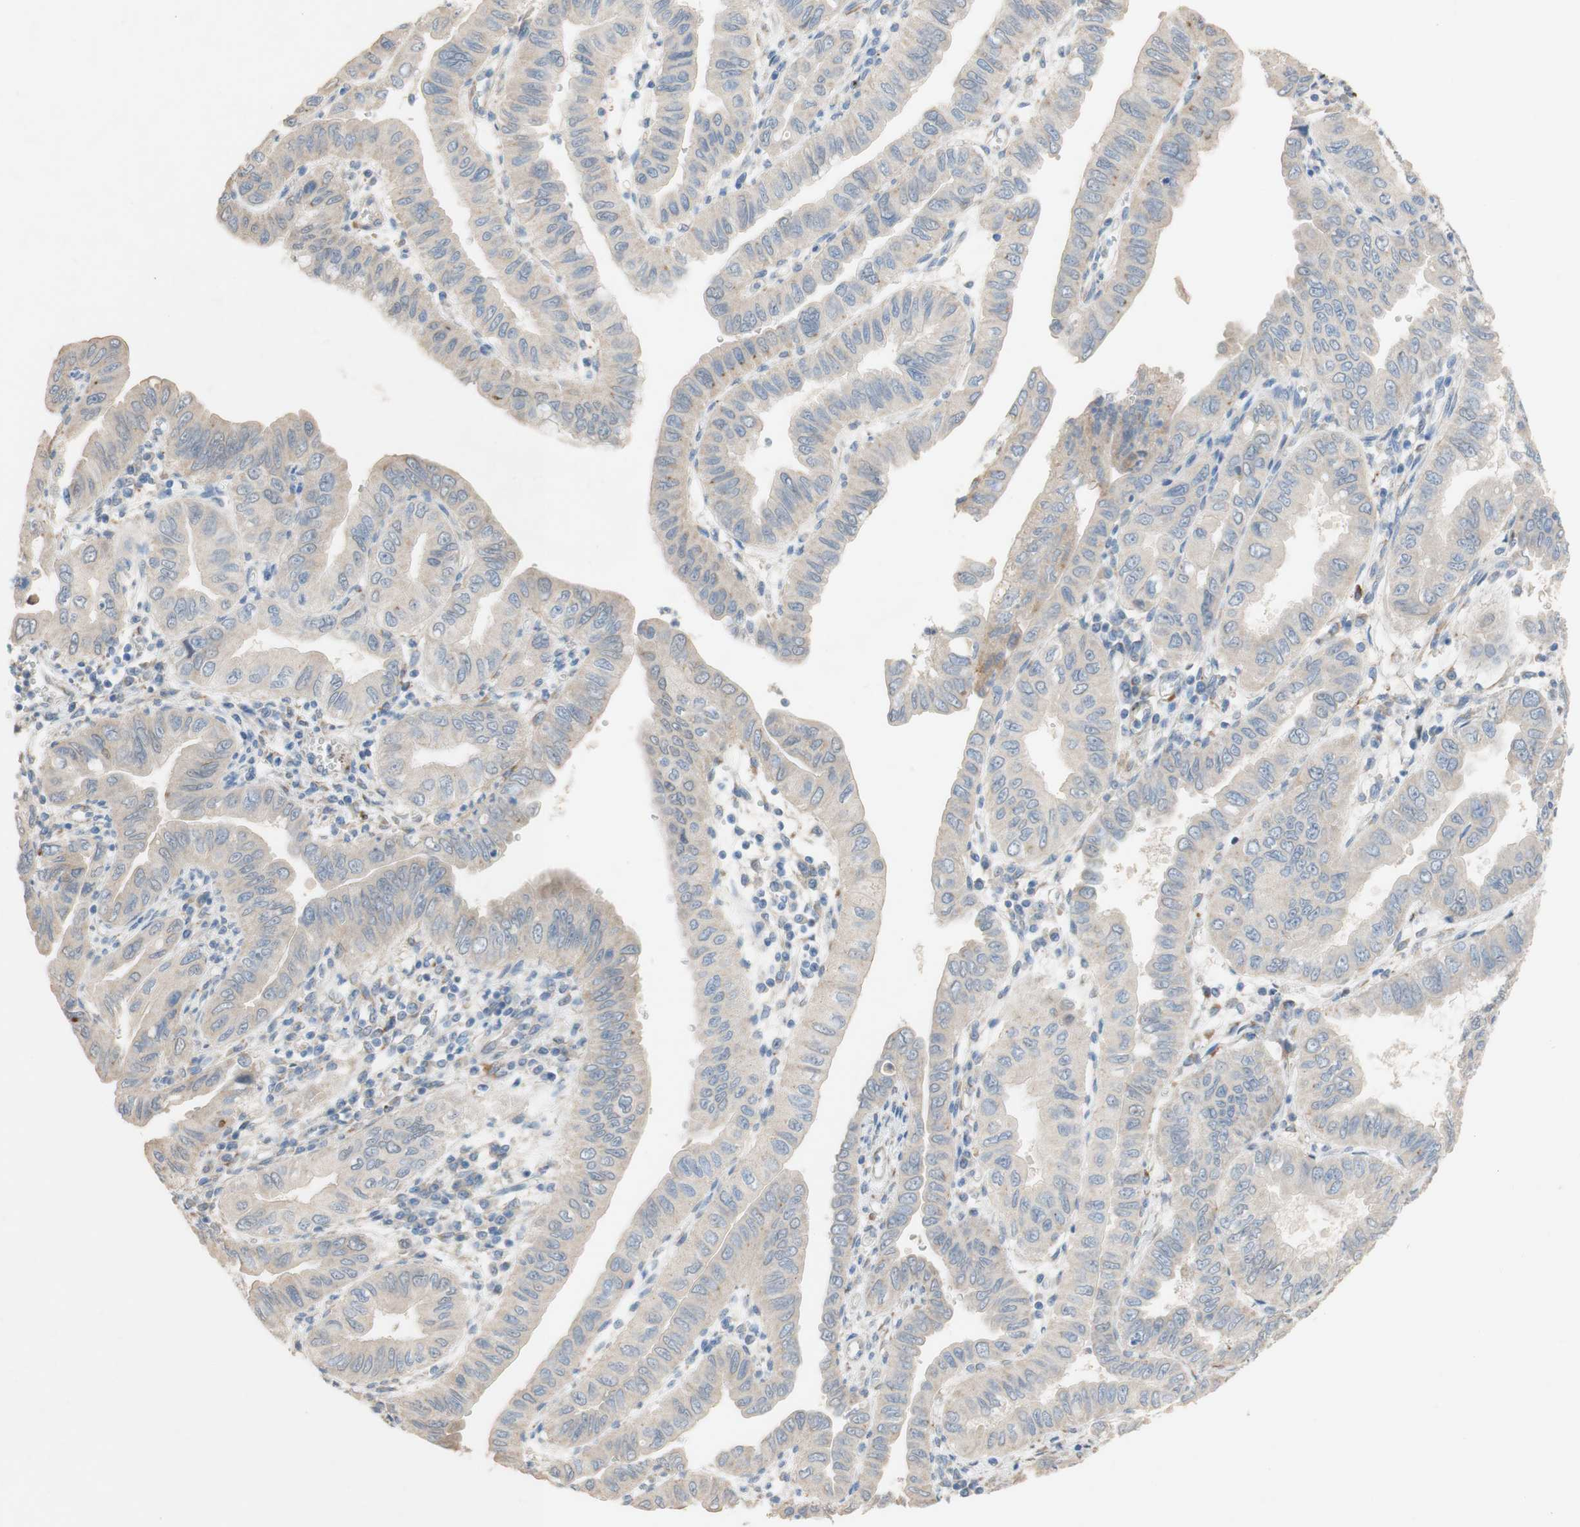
{"staining": {"intensity": "weak", "quantity": "25%-75%", "location": "cytoplasmic/membranous"}, "tissue": "pancreatic cancer", "cell_type": "Tumor cells", "image_type": "cancer", "snomed": [{"axis": "morphology", "description": "Normal tissue, NOS"}, {"axis": "topography", "description": "Lymph node"}], "caption": "An image showing weak cytoplasmic/membranous expression in about 25%-75% of tumor cells in pancreatic cancer, as visualized by brown immunohistochemical staining.", "gene": "DKK3", "patient": {"sex": "male", "age": 50}}